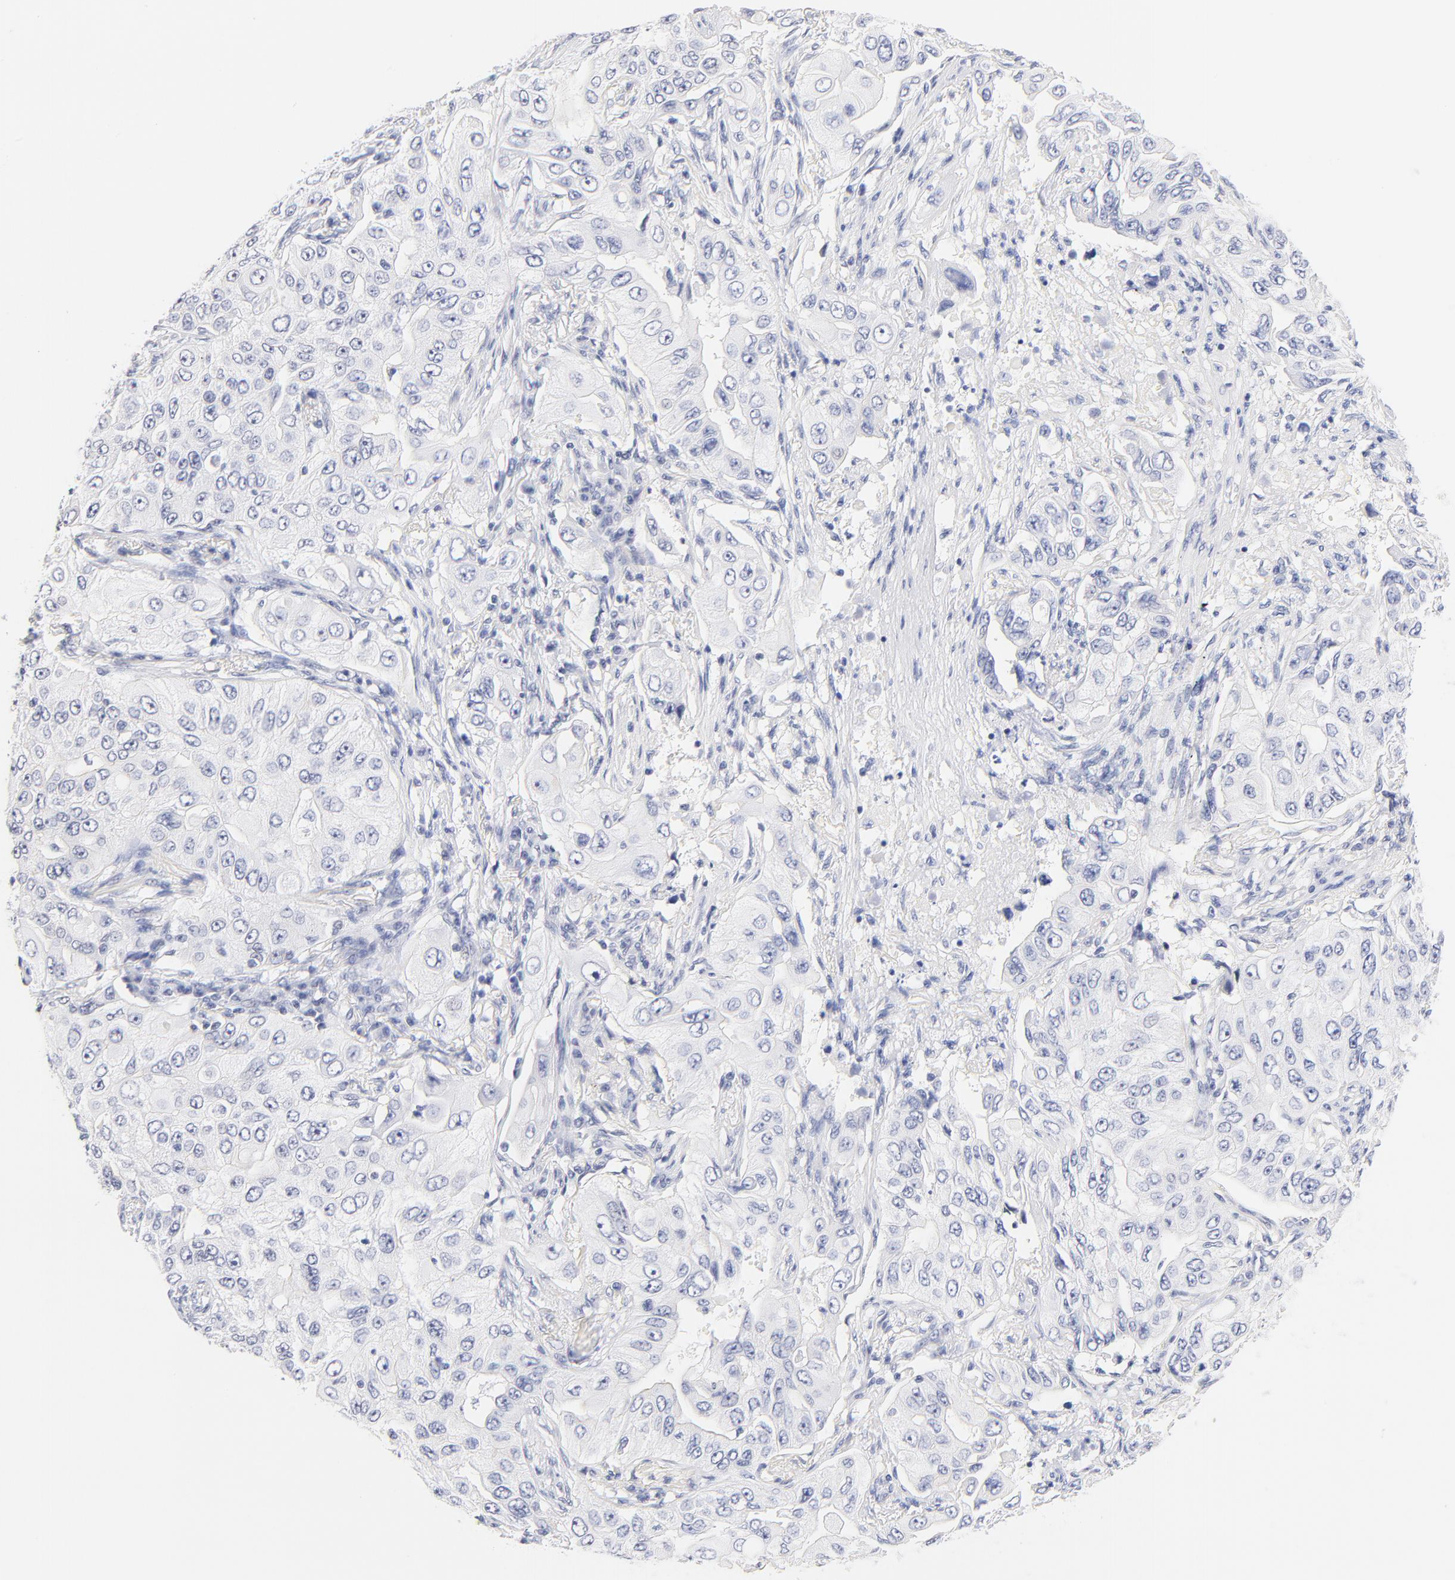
{"staining": {"intensity": "negative", "quantity": "none", "location": "none"}, "tissue": "lung cancer", "cell_type": "Tumor cells", "image_type": "cancer", "snomed": [{"axis": "morphology", "description": "Adenocarcinoma, NOS"}, {"axis": "topography", "description": "Lung"}], "caption": "IHC of lung cancer shows no positivity in tumor cells.", "gene": "ZNF74", "patient": {"sex": "male", "age": 84}}